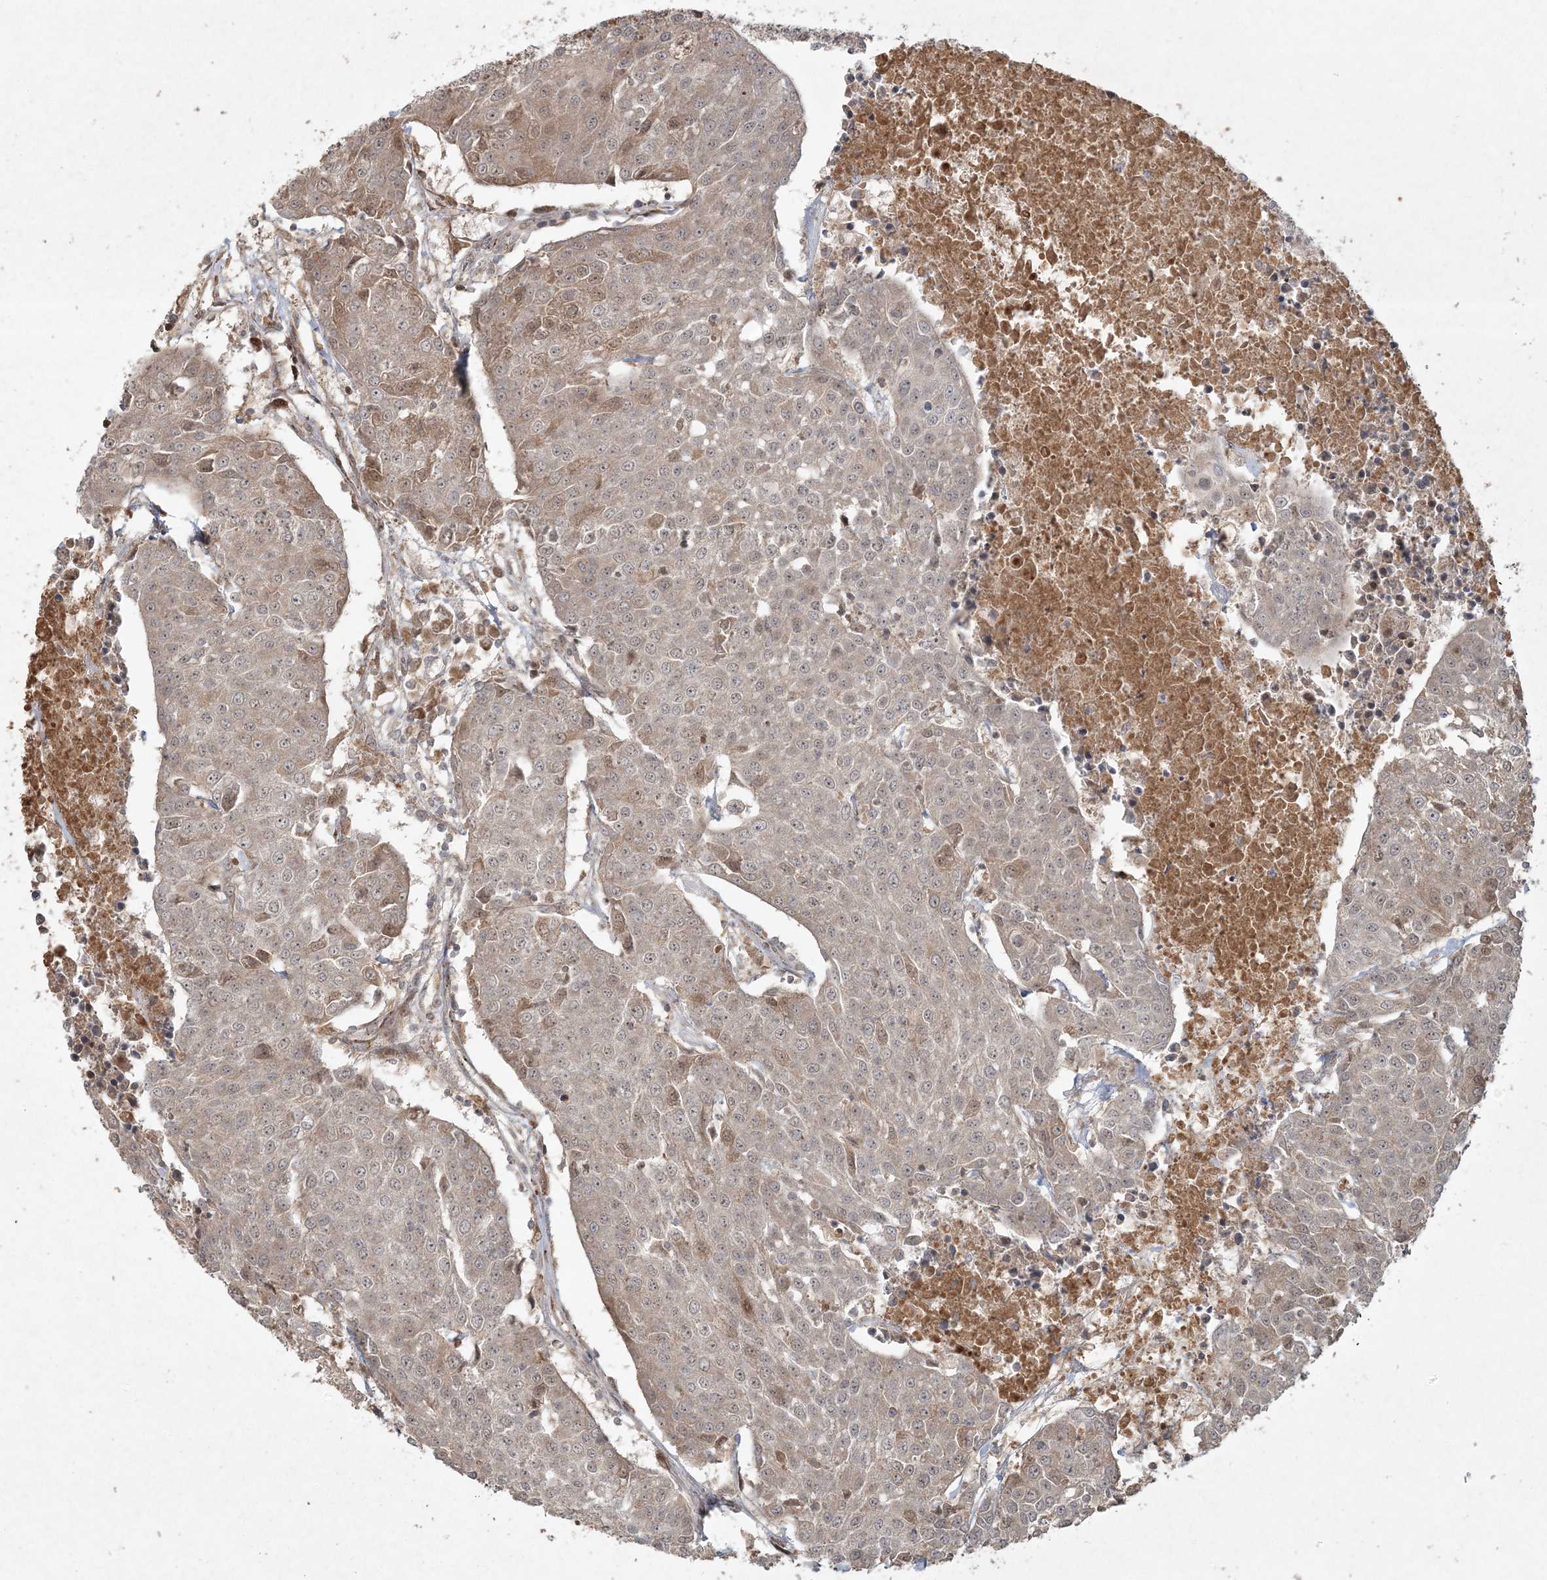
{"staining": {"intensity": "weak", "quantity": "<25%", "location": "cytoplasmic/membranous"}, "tissue": "urothelial cancer", "cell_type": "Tumor cells", "image_type": "cancer", "snomed": [{"axis": "morphology", "description": "Urothelial carcinoma, High grade"}, {"axis": "topography", "description": "Urinary bladder"}], "caption": "Tumor cells are negative for protein expression in human urothelial cancer.", "gene": "ANAPC16", "patient": {"sex": "female", "age": 85}}